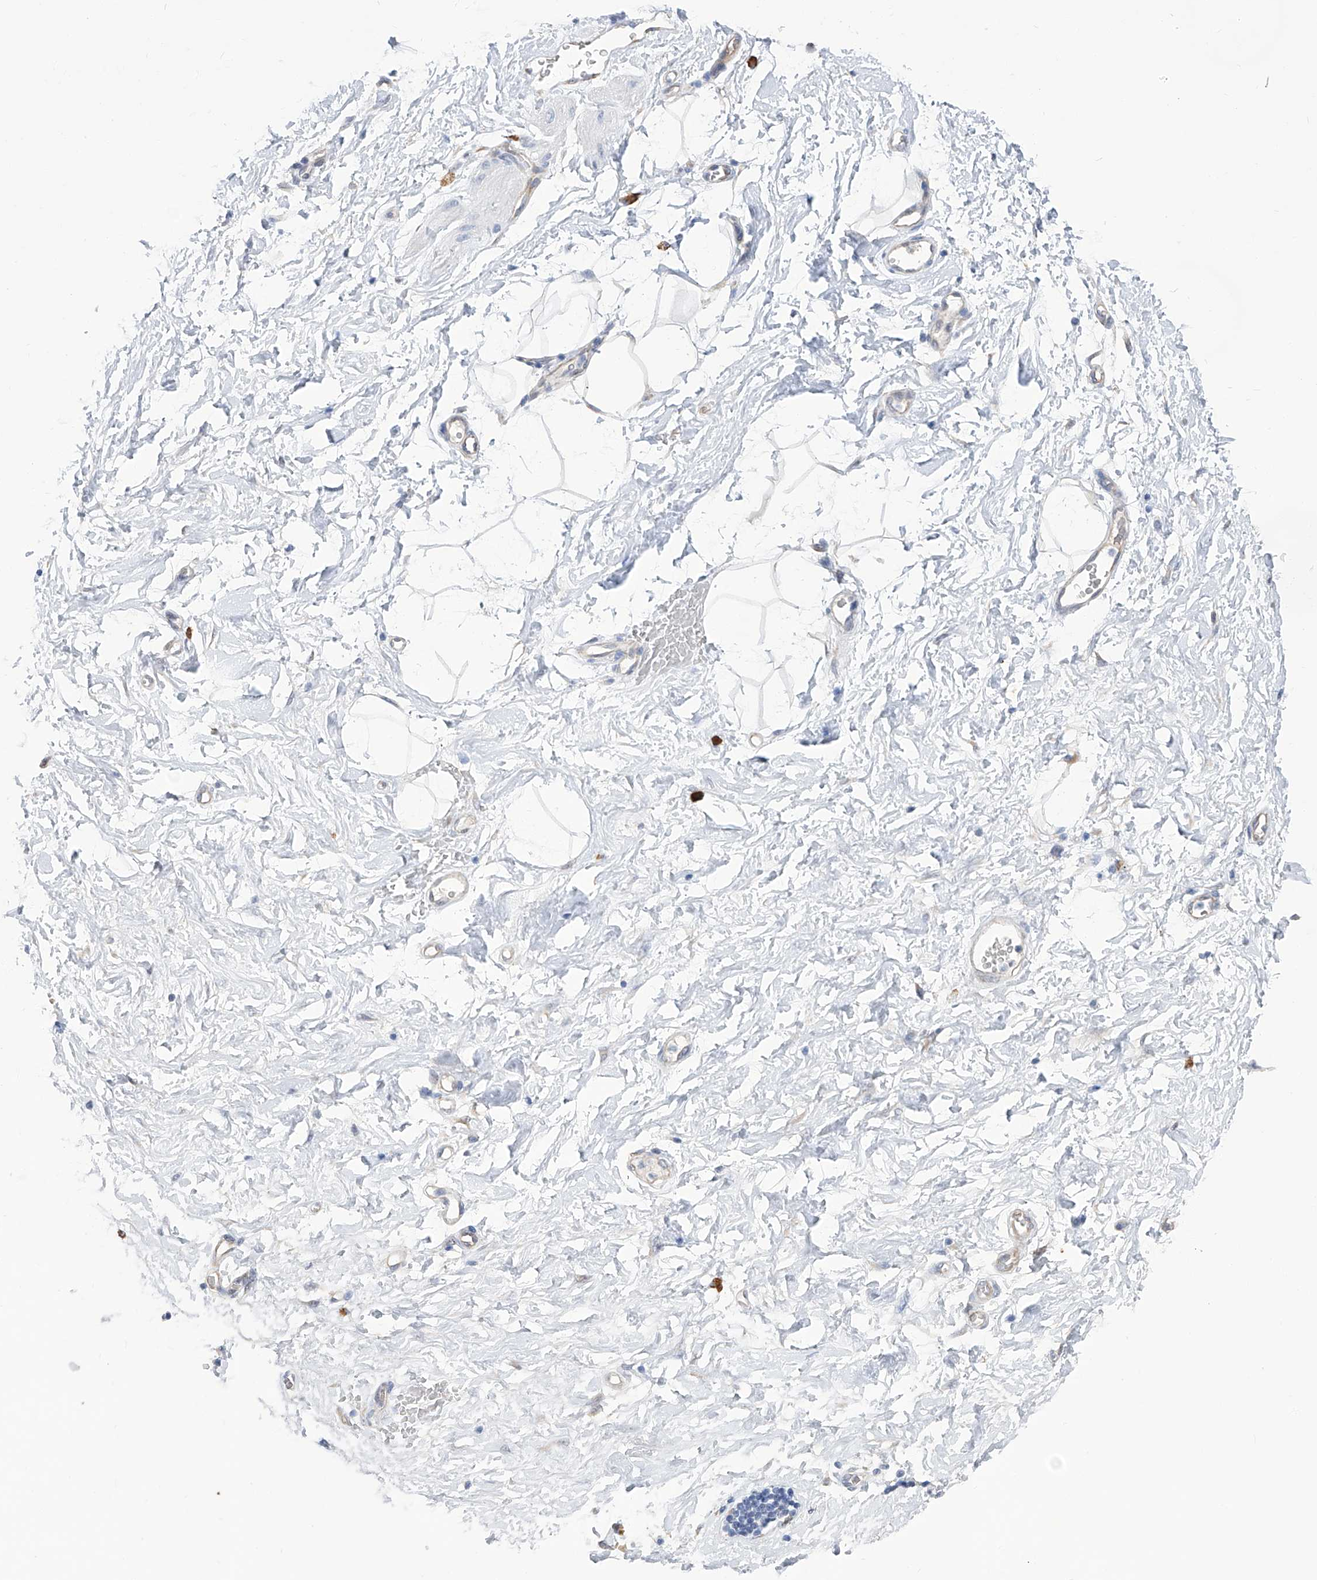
{"staining": {"intensity": "negative", "quantity": "none", "location": "none"}, "tissue": "adipose tissue", "cell_type": "Adipocytes", "image_type": "normal", "snomed": [{"axis": "morphology", "description": "Normal tissue, NOS"}, {"axis": "morphology", "description": "Adenocarcinoma, NOS"}, {"axis": "topography", "description": "Pancreas"}, {"axis": "topography", "description": "Peripheral nerve tissue"}], "caption": "The photomicrograph exhibits no significant expression in adipocytes of adipose tissue. Brightfield microscopy of IHC stained with DAB (3,3'-diaminobenzidine) (brown) and hematoxylin (blue), captured at high magnification.", "gene": "PGM3", "patient": {"sex": "male", "age": 59}}